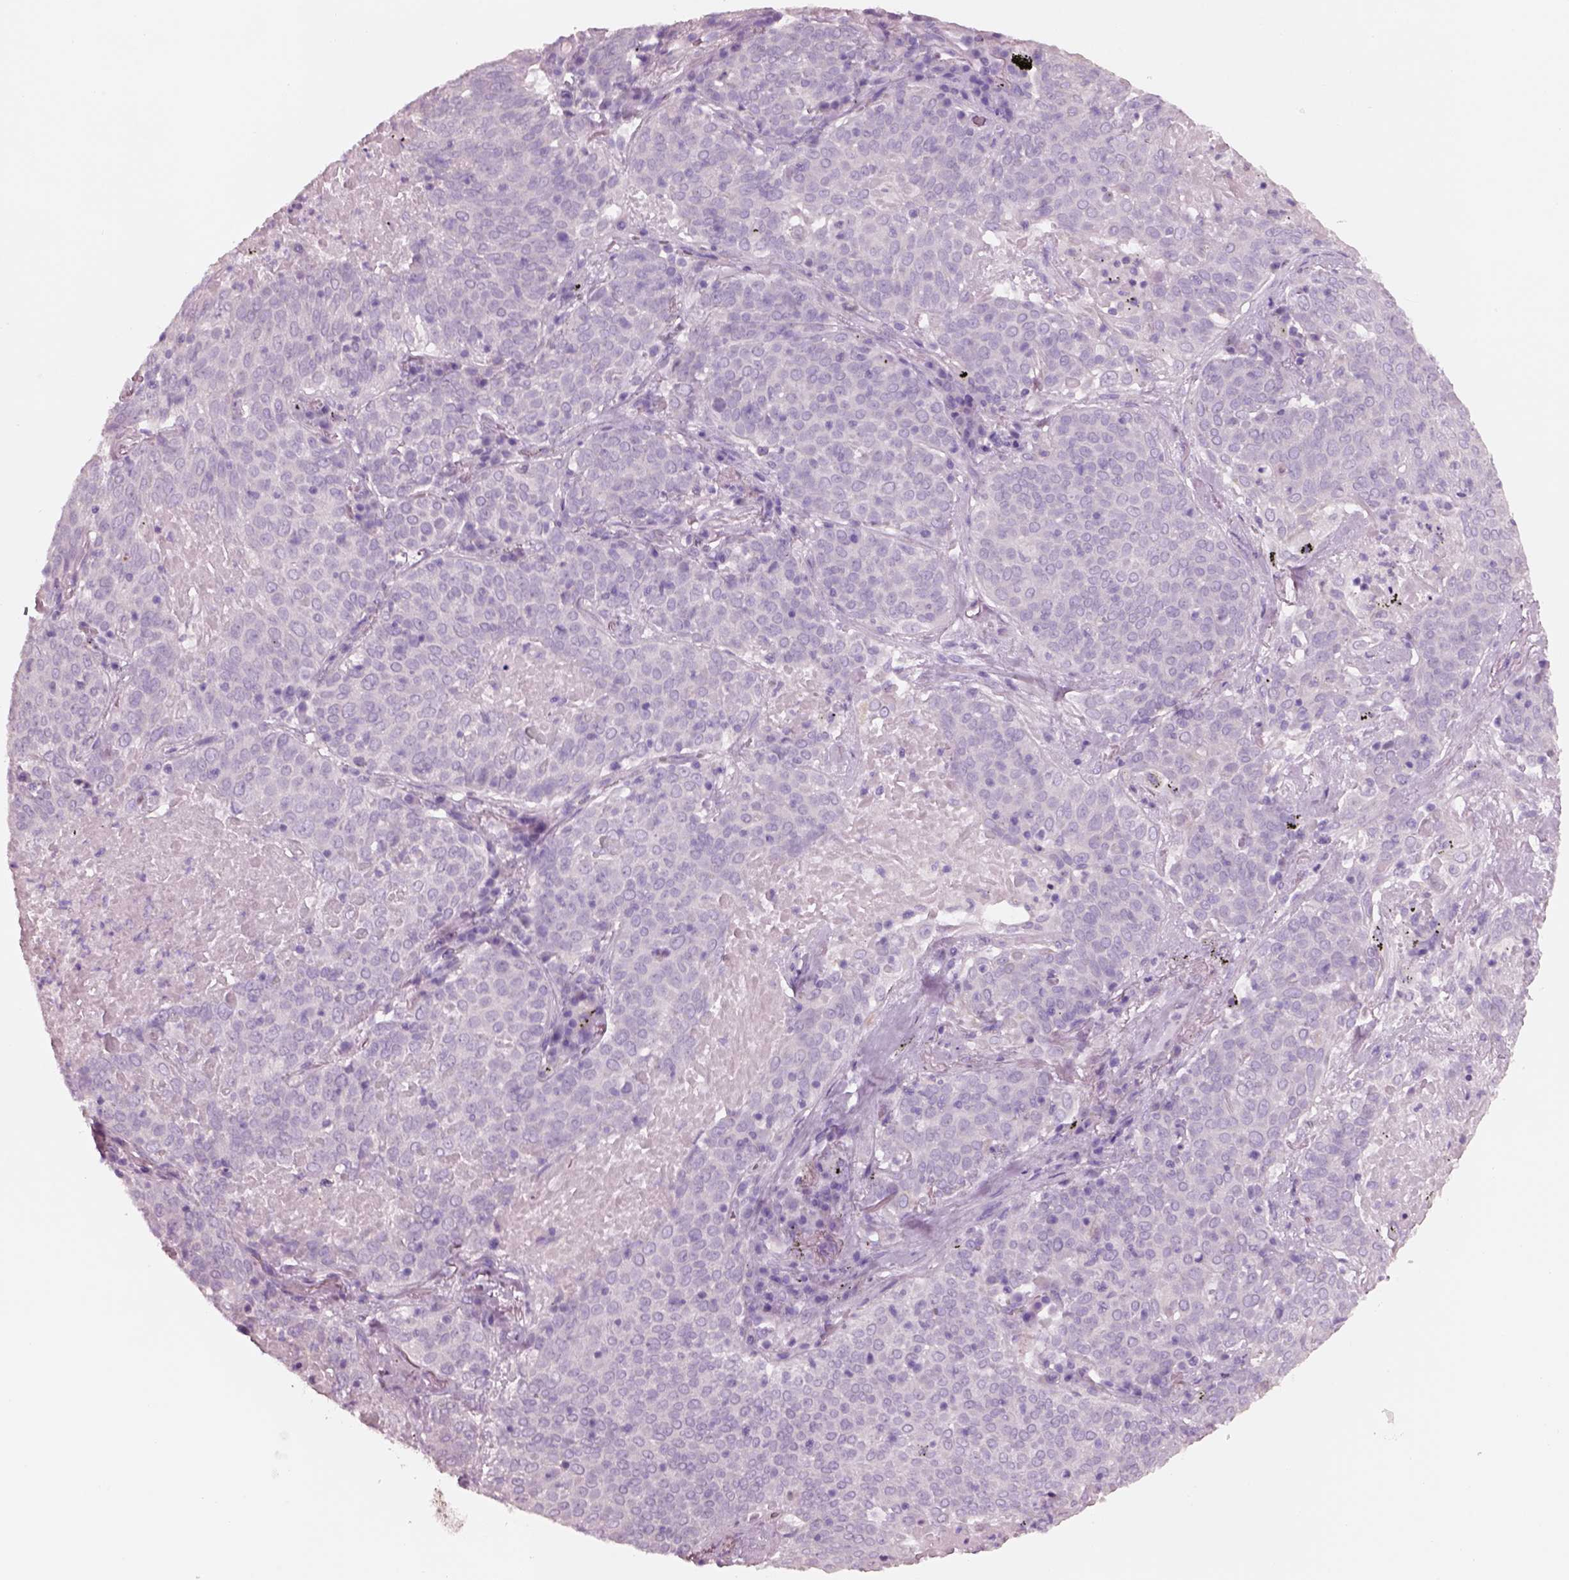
{"staining": {"intensity": "negative", "quantity": "none", "location": "none"}, "tissue": "lung cancer", "cell_type": "Tumor cells", "image_type": "cancer", "snomed": [{"axis": "morphology", "description": "Squamous cell carcinoma, NOS"}, {"axis": "topography", "description": "Lung"}], "caption": "An immunohistochemistry micrograph of lung cancer is shown. There is no staining in tumor cells of lung cancer.", "gene": "PNOC", "patient": {"sex": "male", "age": 82}}